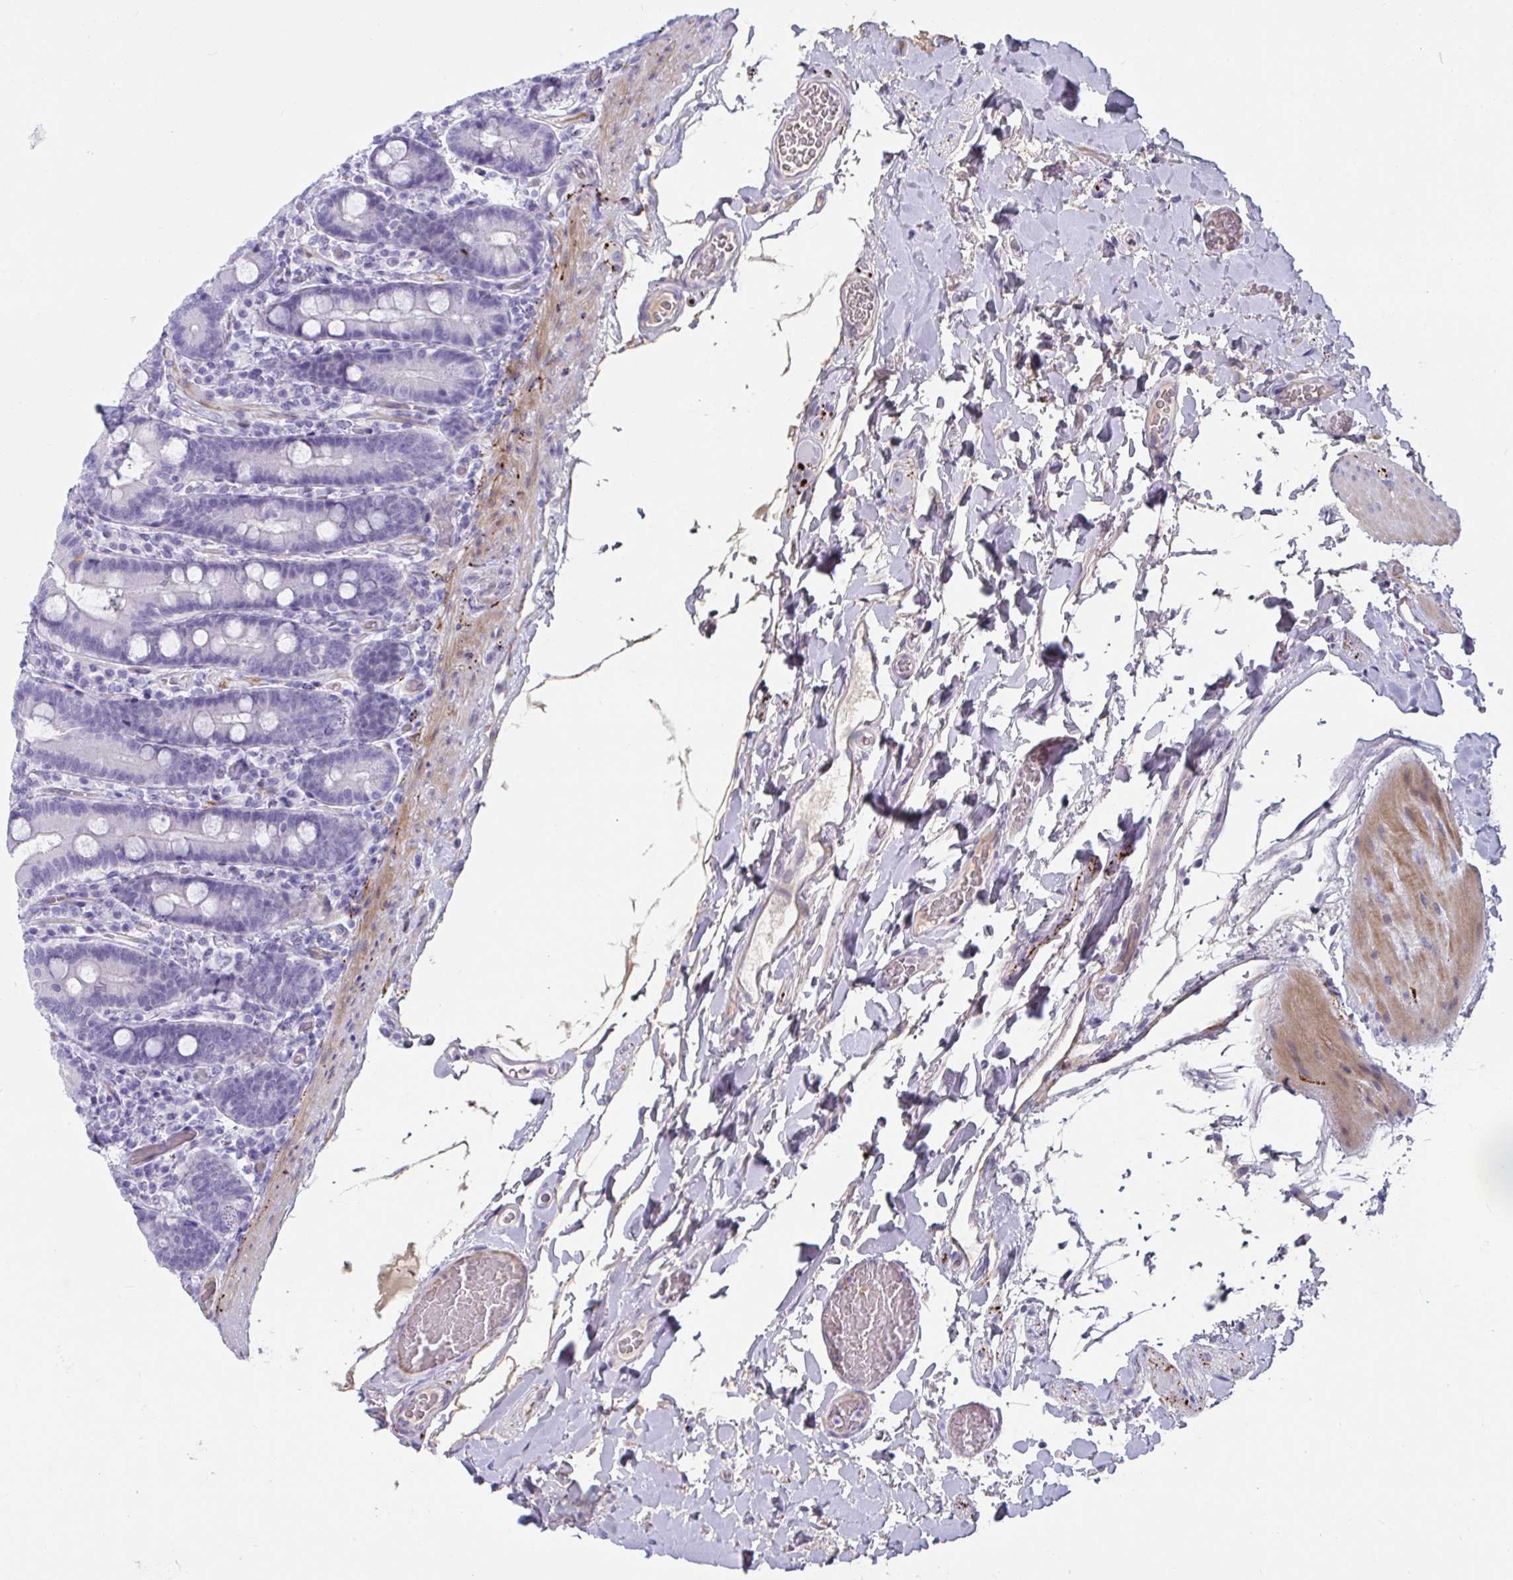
{"staining": {"intensity": "negative", "quantity": "none", "location": "none"}, "tissue": "duodenum", "cell_type": "Glandular cells", "image_type": "normal", "snomed": [{"axis": "morphology", "description": "Normal tissue, NOS"}, {"axis": "topography", "description": "Duodenum"}], "caption": "Human duodenum stained for a protein using IHC reveals no positivity in glandular cells.", "gene": "NPY", "patient": {"sex": "female", "age": 62}}